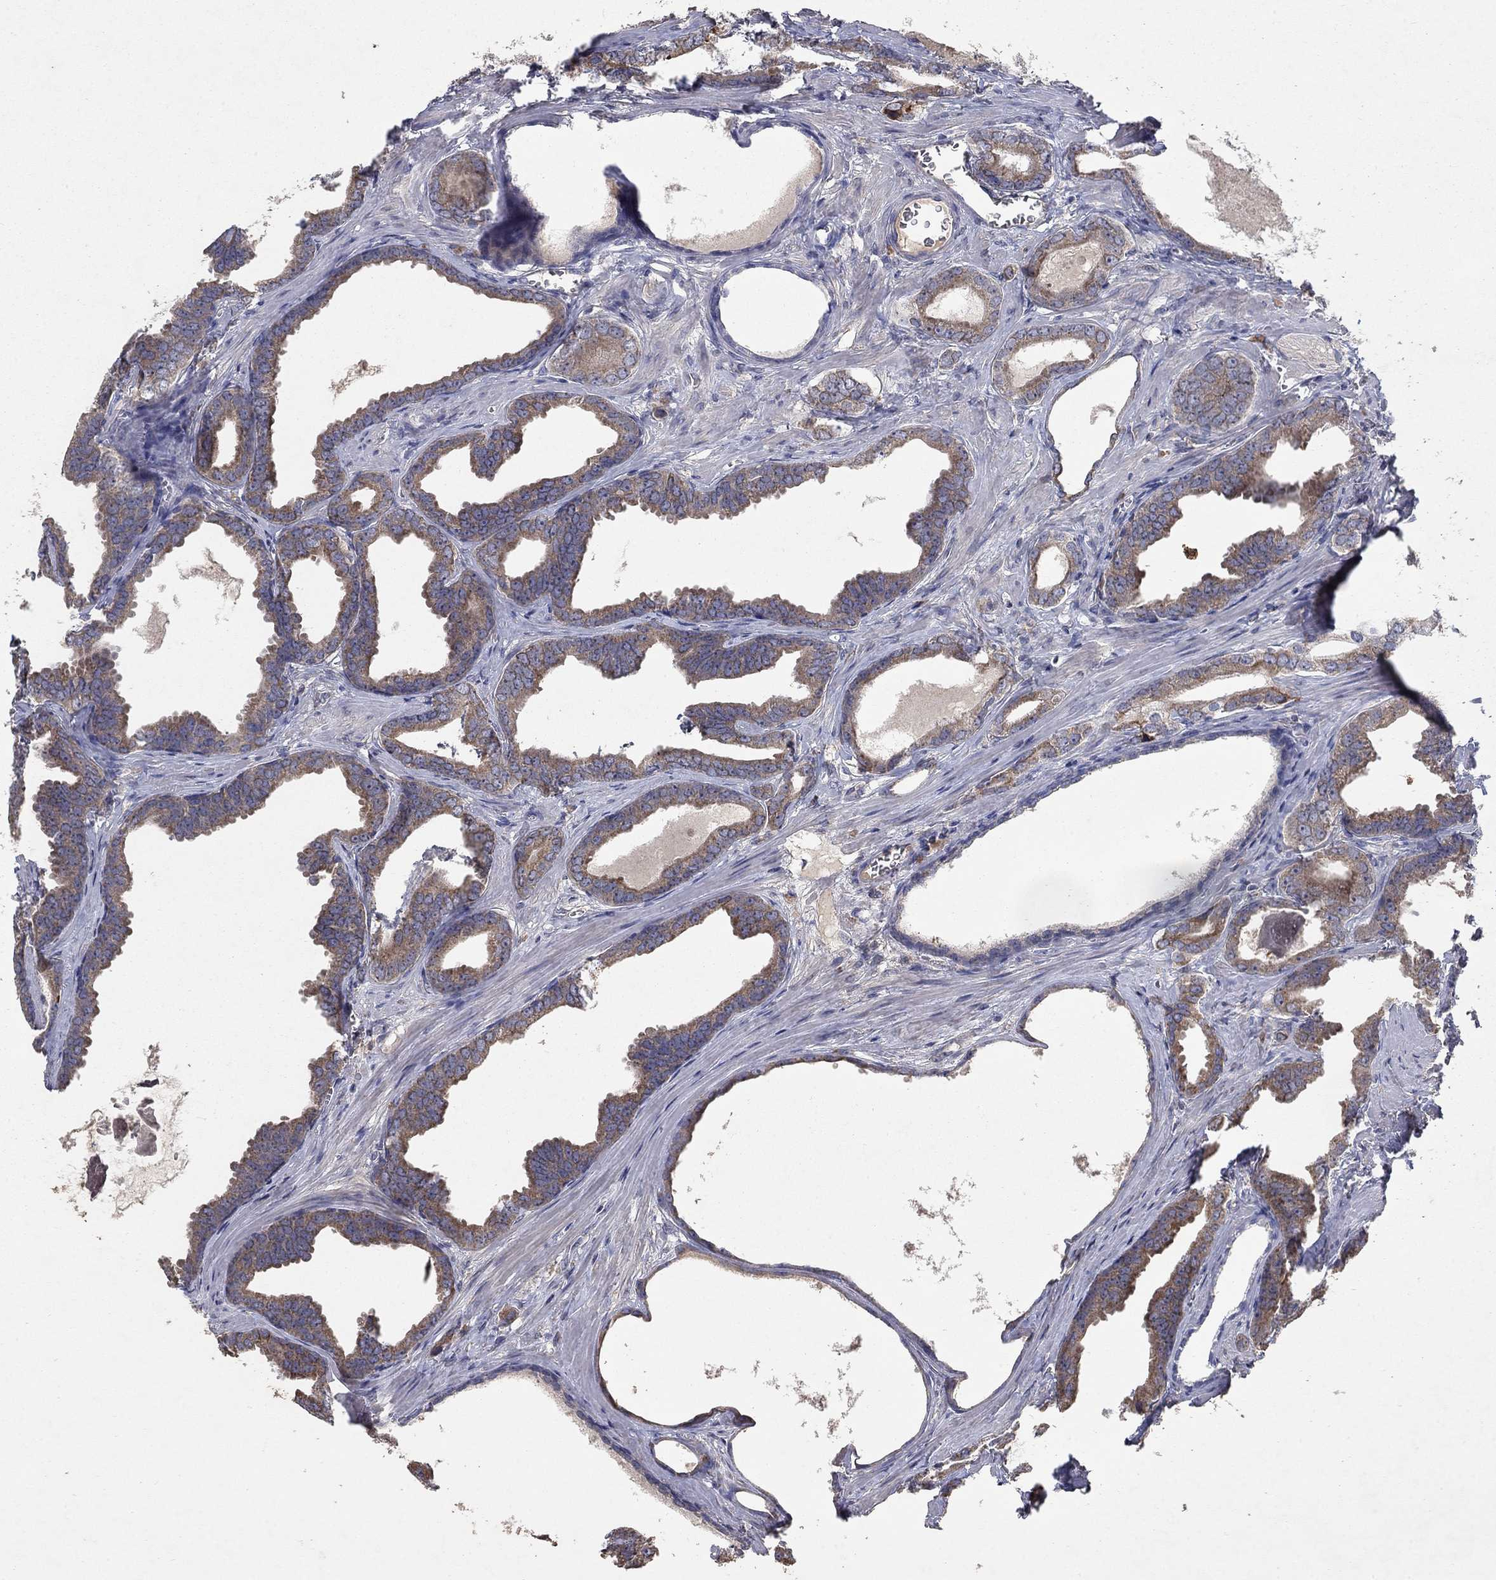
{"staining": {"intensity": "moderate", "quantity": ">75%", "location": "cytoplasmic/membranous"}, "tissue": "prostate cancer", "cell_type": "Tumor cells", "image_type": "cancer", "snomed": [{"axis": "morphology", "description": "Adenocarcinoma, NOS"}, {"axis": "topography", "description": "Prostate"}], "caption": "Moderate cytoplasmic/membranous protein staining is seen in approximately >75% of tumor cells in prostate cancer (adenocarcinoma). The staining was performed using DAB, with brown indicating positive protein expression. Nuclei are stained blue with hematoxylin.", "gene": "GPSM1", "patient": {"sex": "male", "age": 66}}